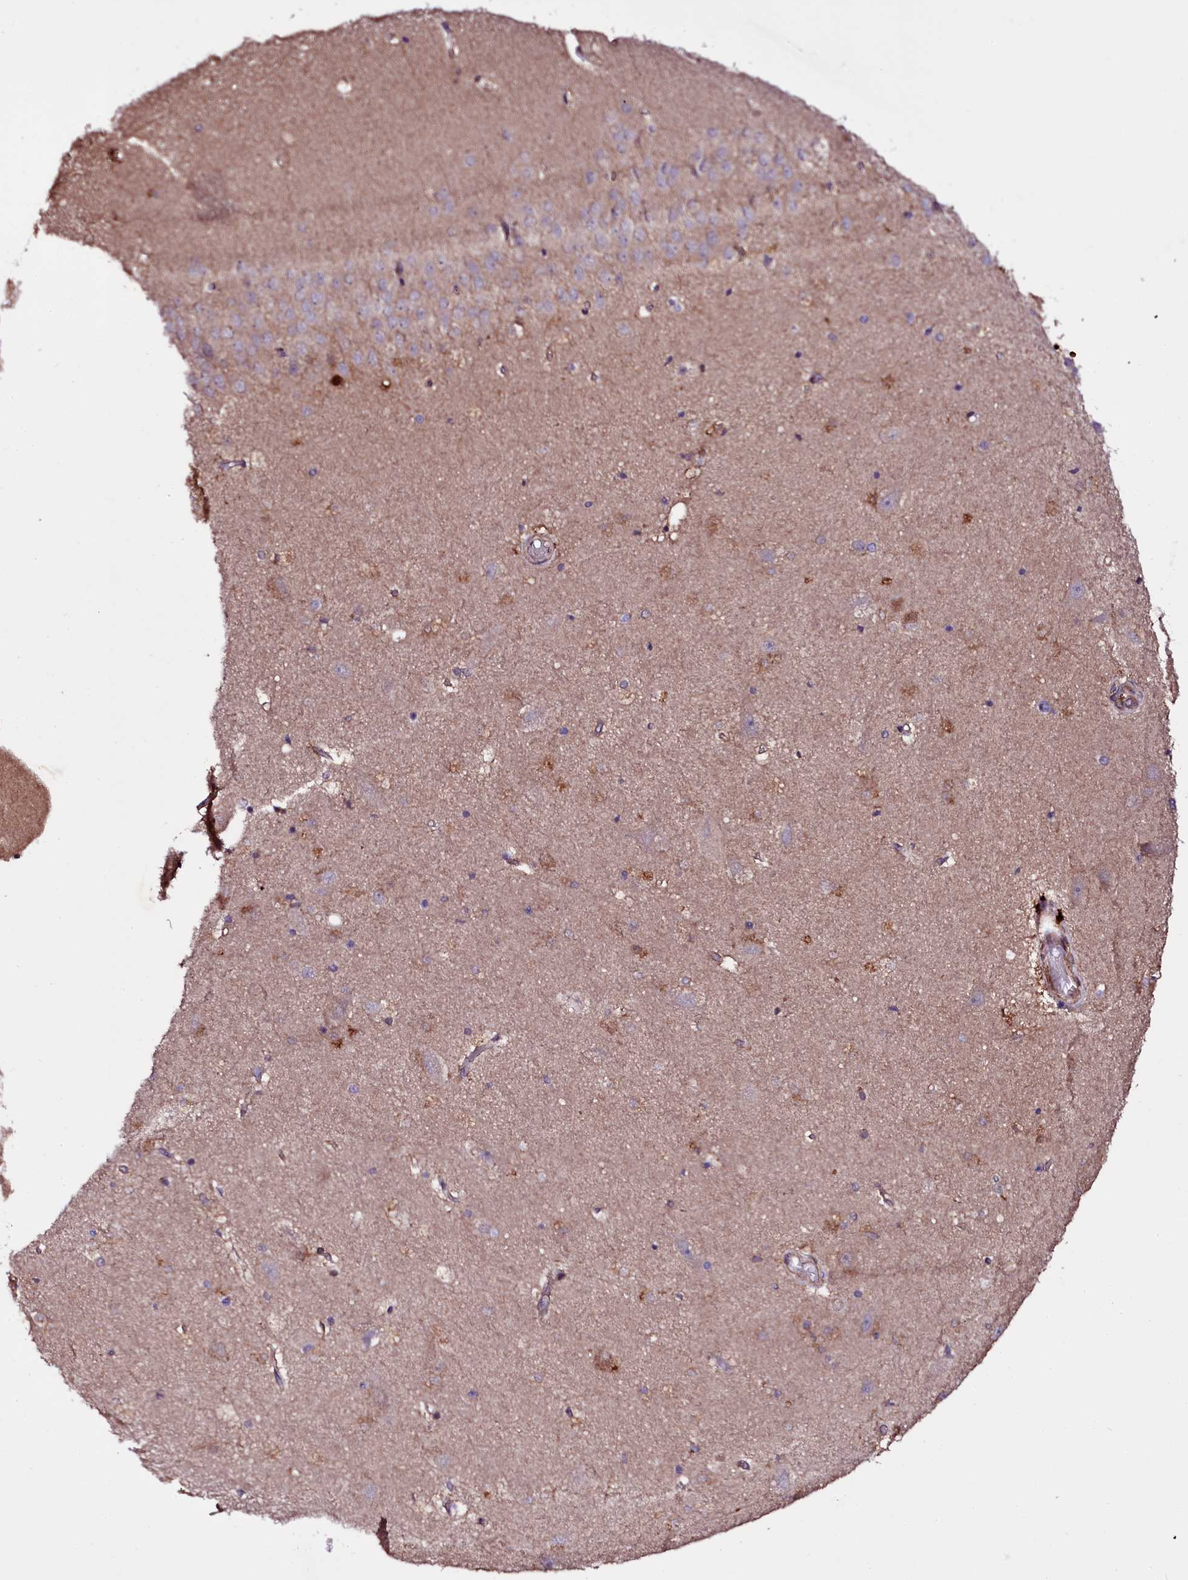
{"staining": {"intensity": "negative", "quantity": "none", "location": "none"}, "tissue": "hippocampus", "cell_type": "Glial cells", "image_type": "normal", "snomed": [{"axis": "morphology", "description": "Normal tissue, NOS"}, {"axis": "topography", "description": "Hippocampus"}], "caption": "The immunohistochemistry photomicrograph has no significant positivity in glial cells of hippocampus.", "gene": "MEX3C", "patient": {"sex": "female", "age": 52}}